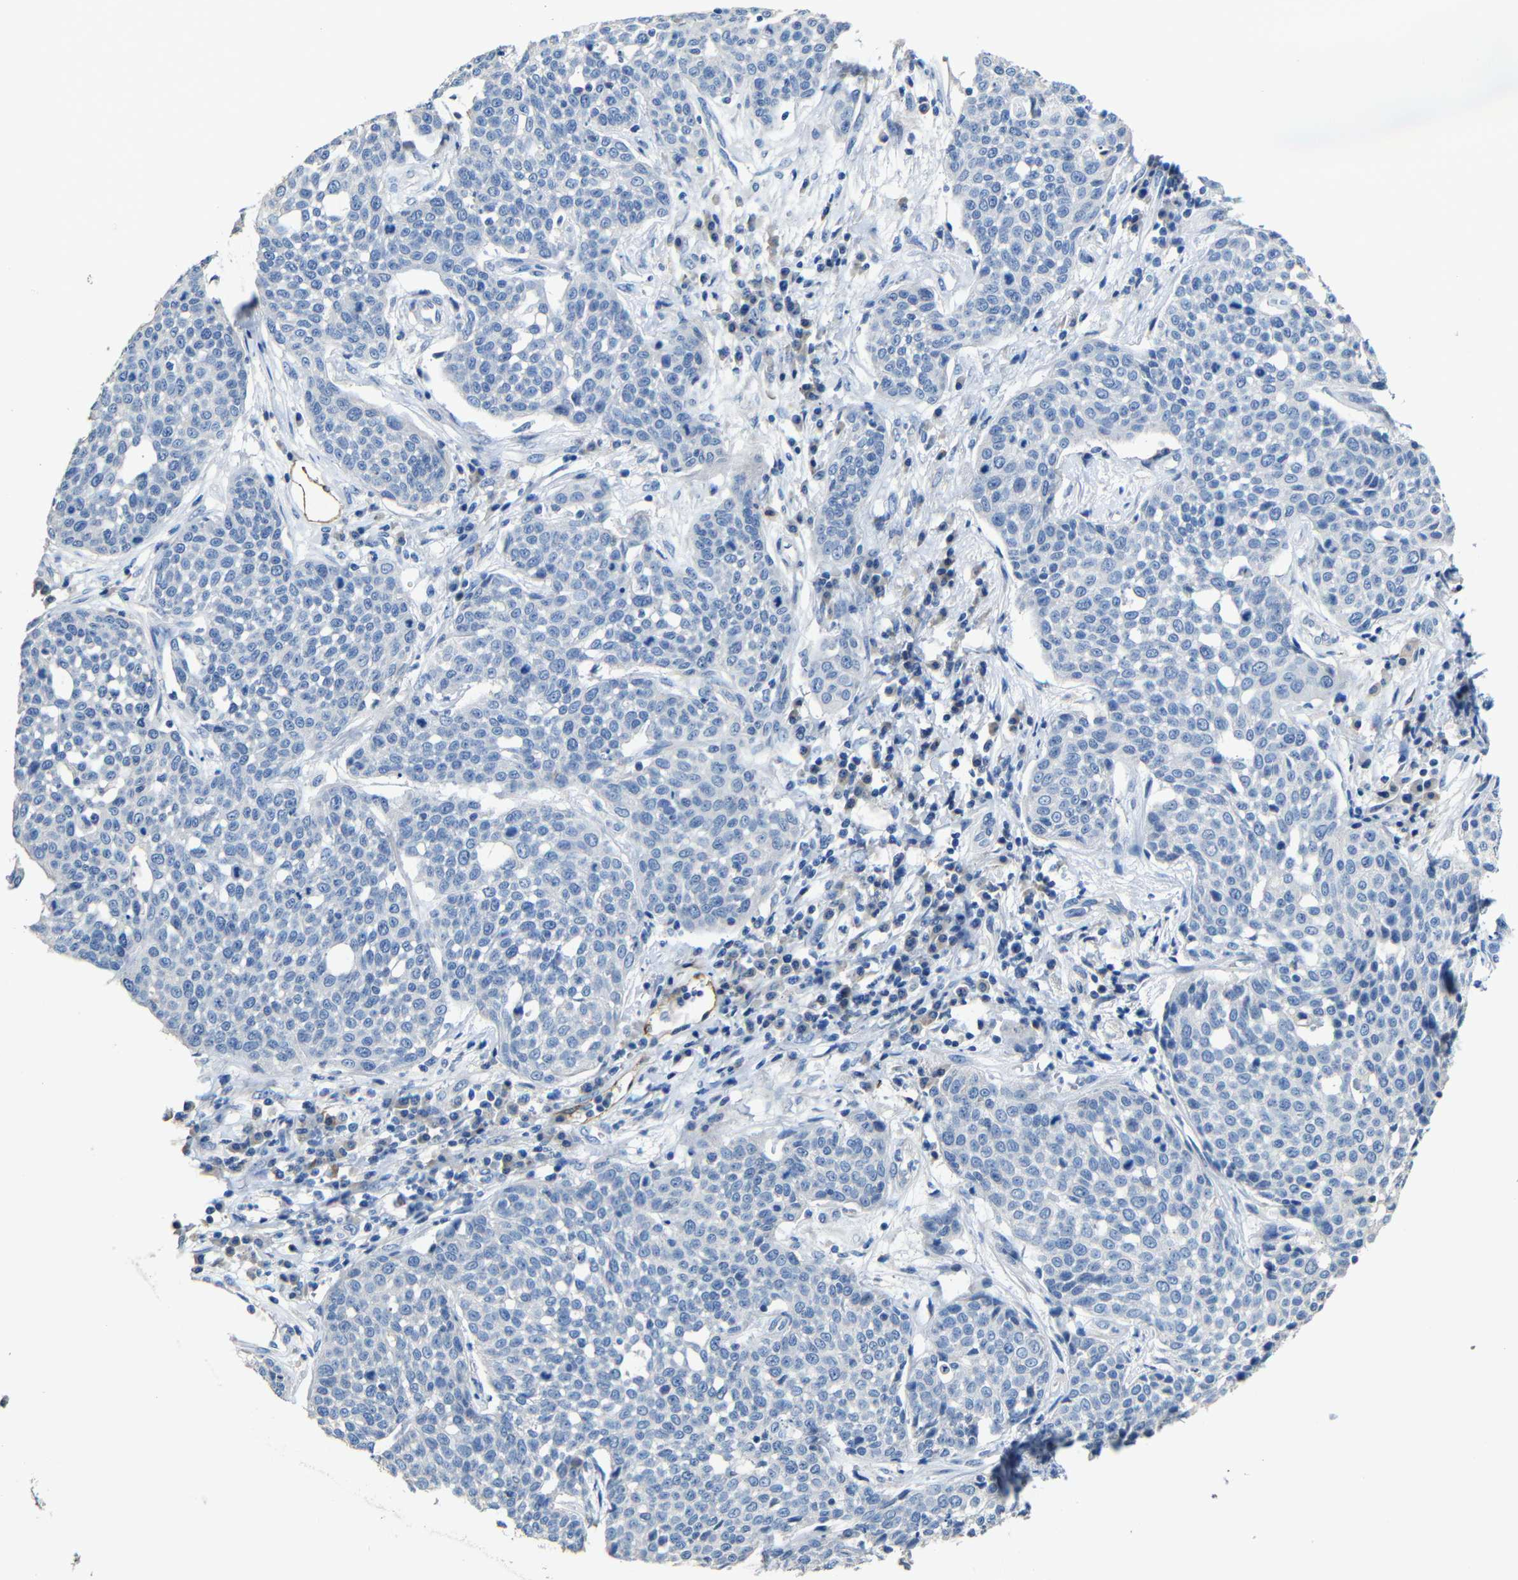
{"staining": {"intensity": "negative", "quantity": "none", "location": "none"}, "tissue": "cervical cancer", "cell_type": "Tumor cells", "image_type": "cancer", "snomed": [{"axis": "morphology", "description": "Squamous cell carcinoma, NOS"}, {"axis": "topography", "description": "Cervix"}], "caption": "Tumor cells are negative for protein expression in human cervical cancer (squamous cell carcinoma). (Brightfield microscopy of DAB (3,3'-diaminobenzidine) IHC at high magnification).", "gene": "ACKR2", "patient": {"sex": "female", "age": 34}}